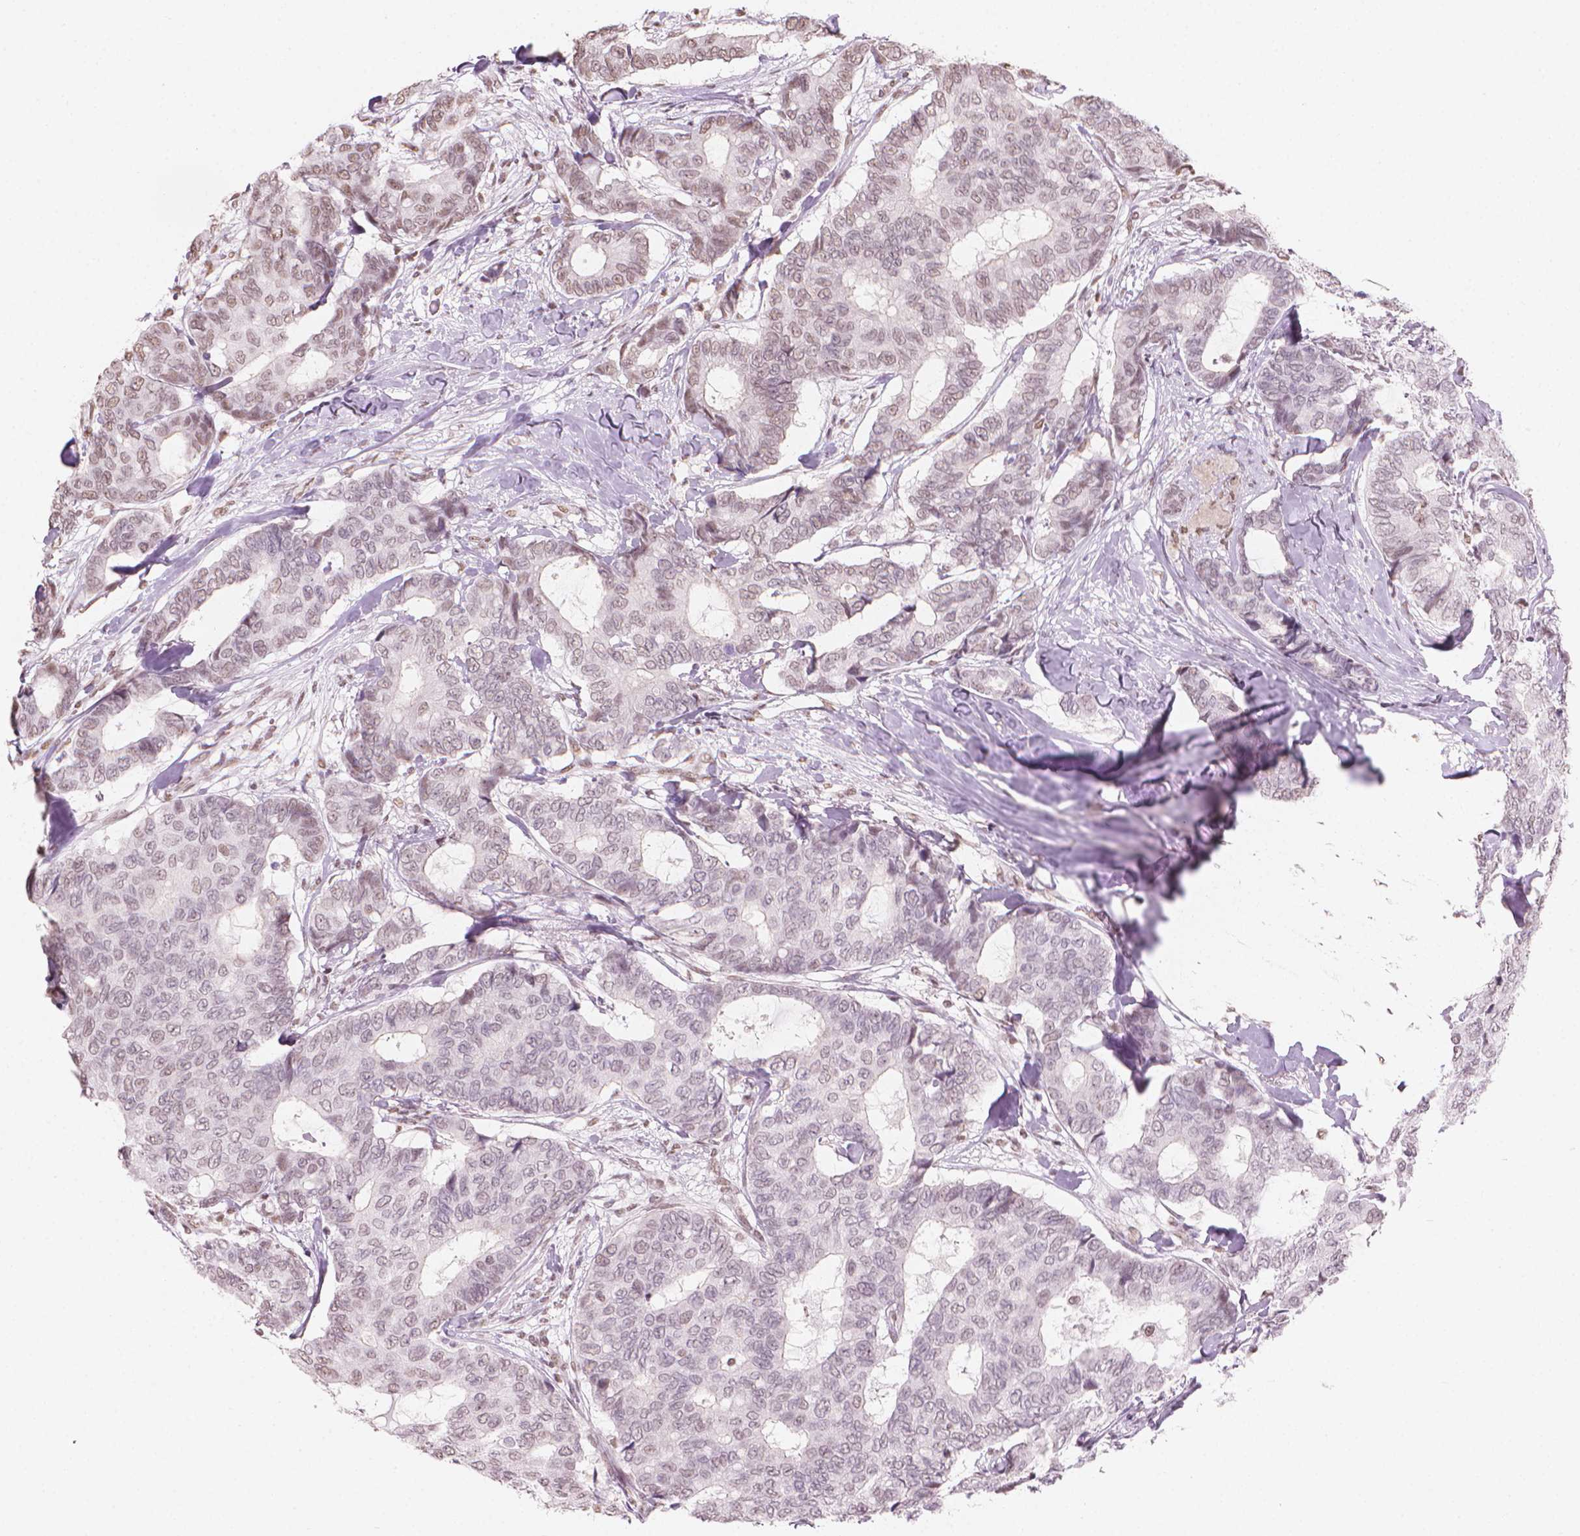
{"staining": {"intensity": "weak", "quantity": "25%-75%", "location": "nuclear"}, "tissue": "breast cancer", "cell_type": "Tumor cells", "image_type": "cancer", "snomed": [{"axis": "morphology", "description": "Duct carcinoma"}, {"axis": "topography", "description": "Breast"}], "caption": "Weak nuclear protein expression is seen in approximately 25%-75% of tumor cells in breast cancer.", "gene": "PIAS2", "patient": {"sex": "female", "age": 75}}